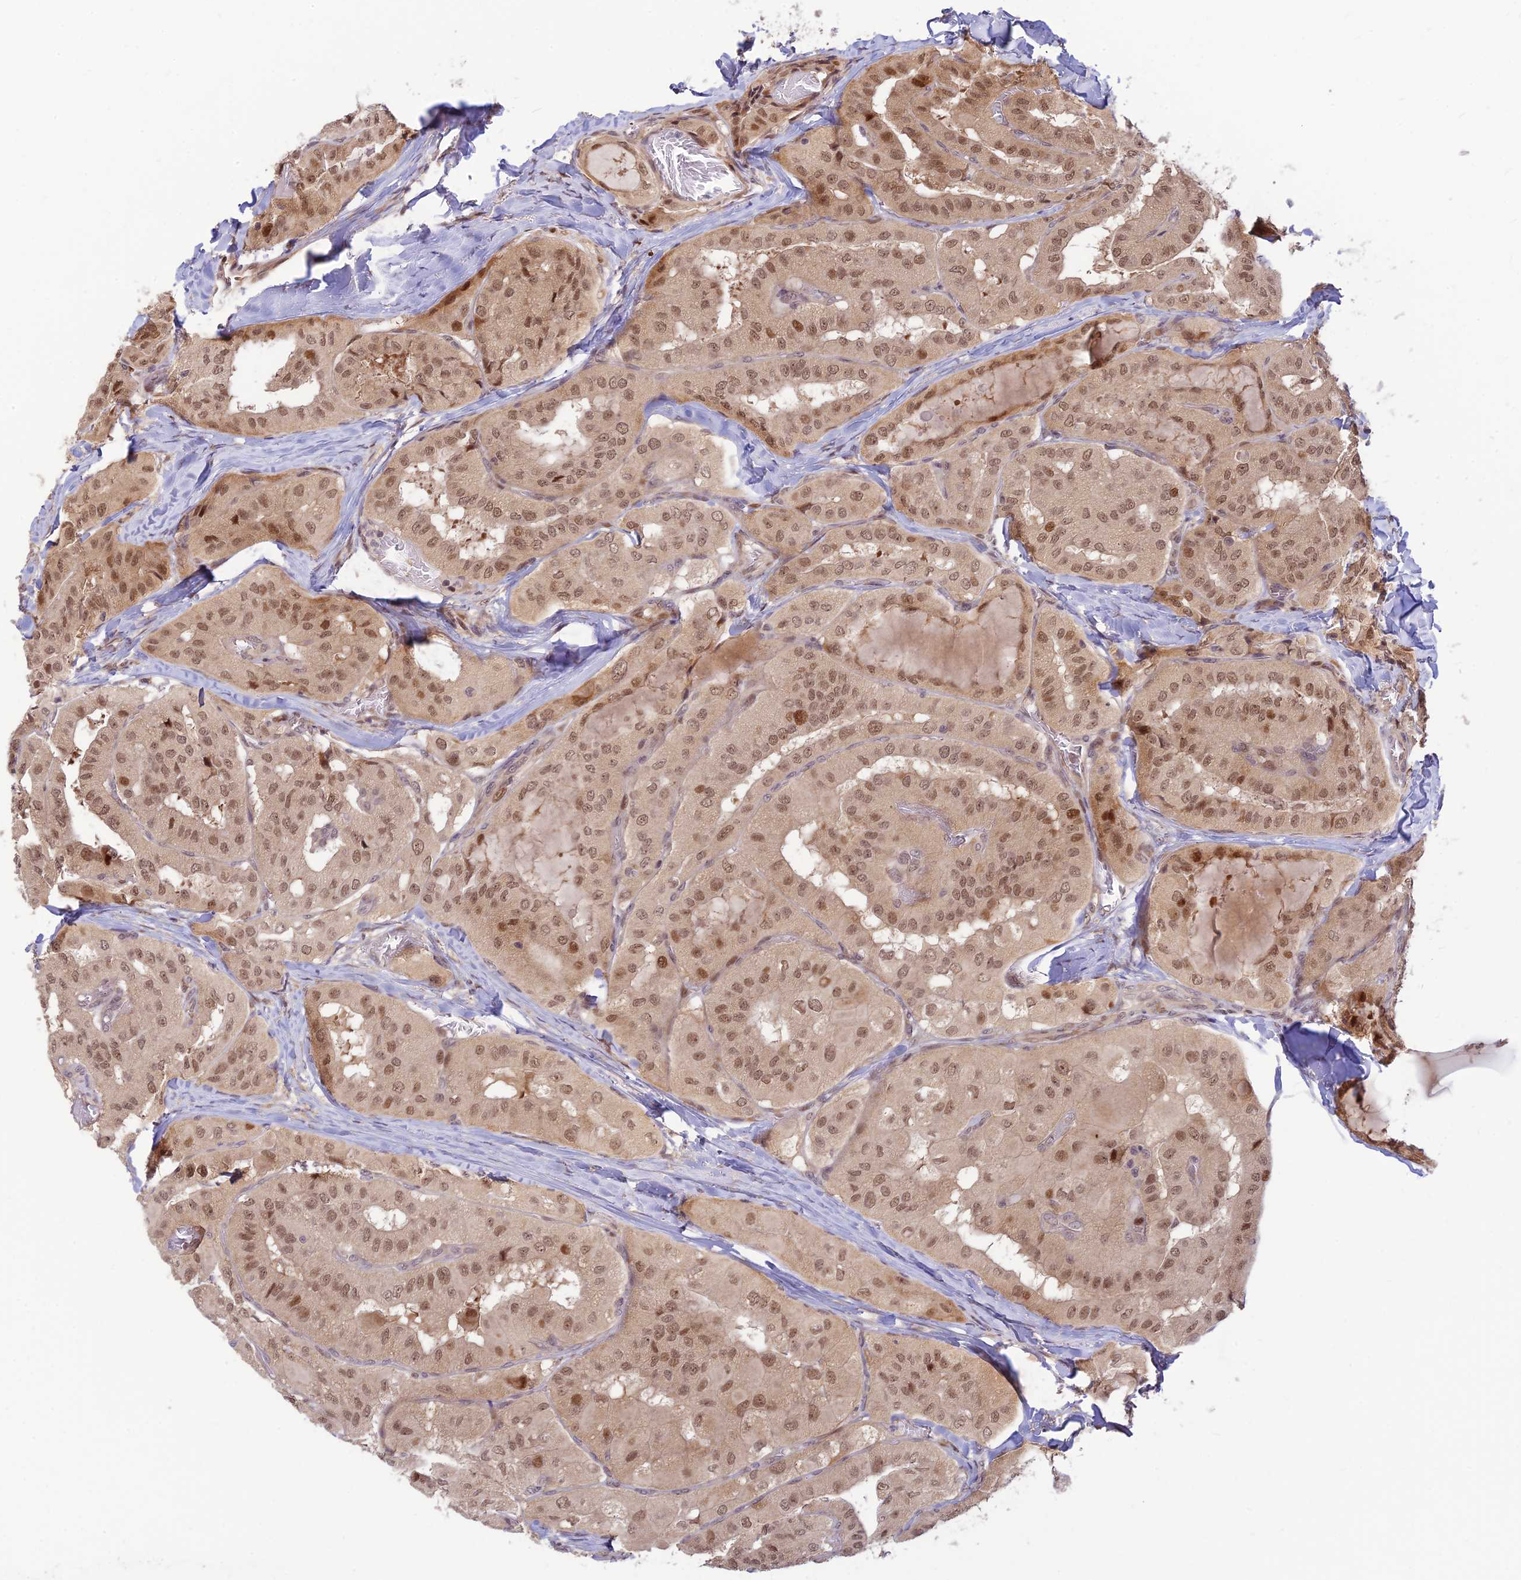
{"staining": {"intensity": "moderate", "quantity": ">75%", "location": "nuclear"}, "tissue": "thyroid cancer", "cell_type": "Tumor cells", "image_type": "cancer", "snomed": [{"axis": "morphology", "description": "Normal tissue, NOS"}, {"axis": "morphology", "description": "Papillary adenocarcinoma, NOS"}, {"axis": "topography", "description": "Thyroid gland"}], "caption": "The image demonstrates a brown stain indicating the presence of a protein in the nuclear of tumor cells in thyroid papillary adenocarcinoma. Immunohistochemistry stains the protein of interest in brown and the nuclei are stained blue.", "gene": "ASPDH", "patient": {"sex": "female", "age": 59}}